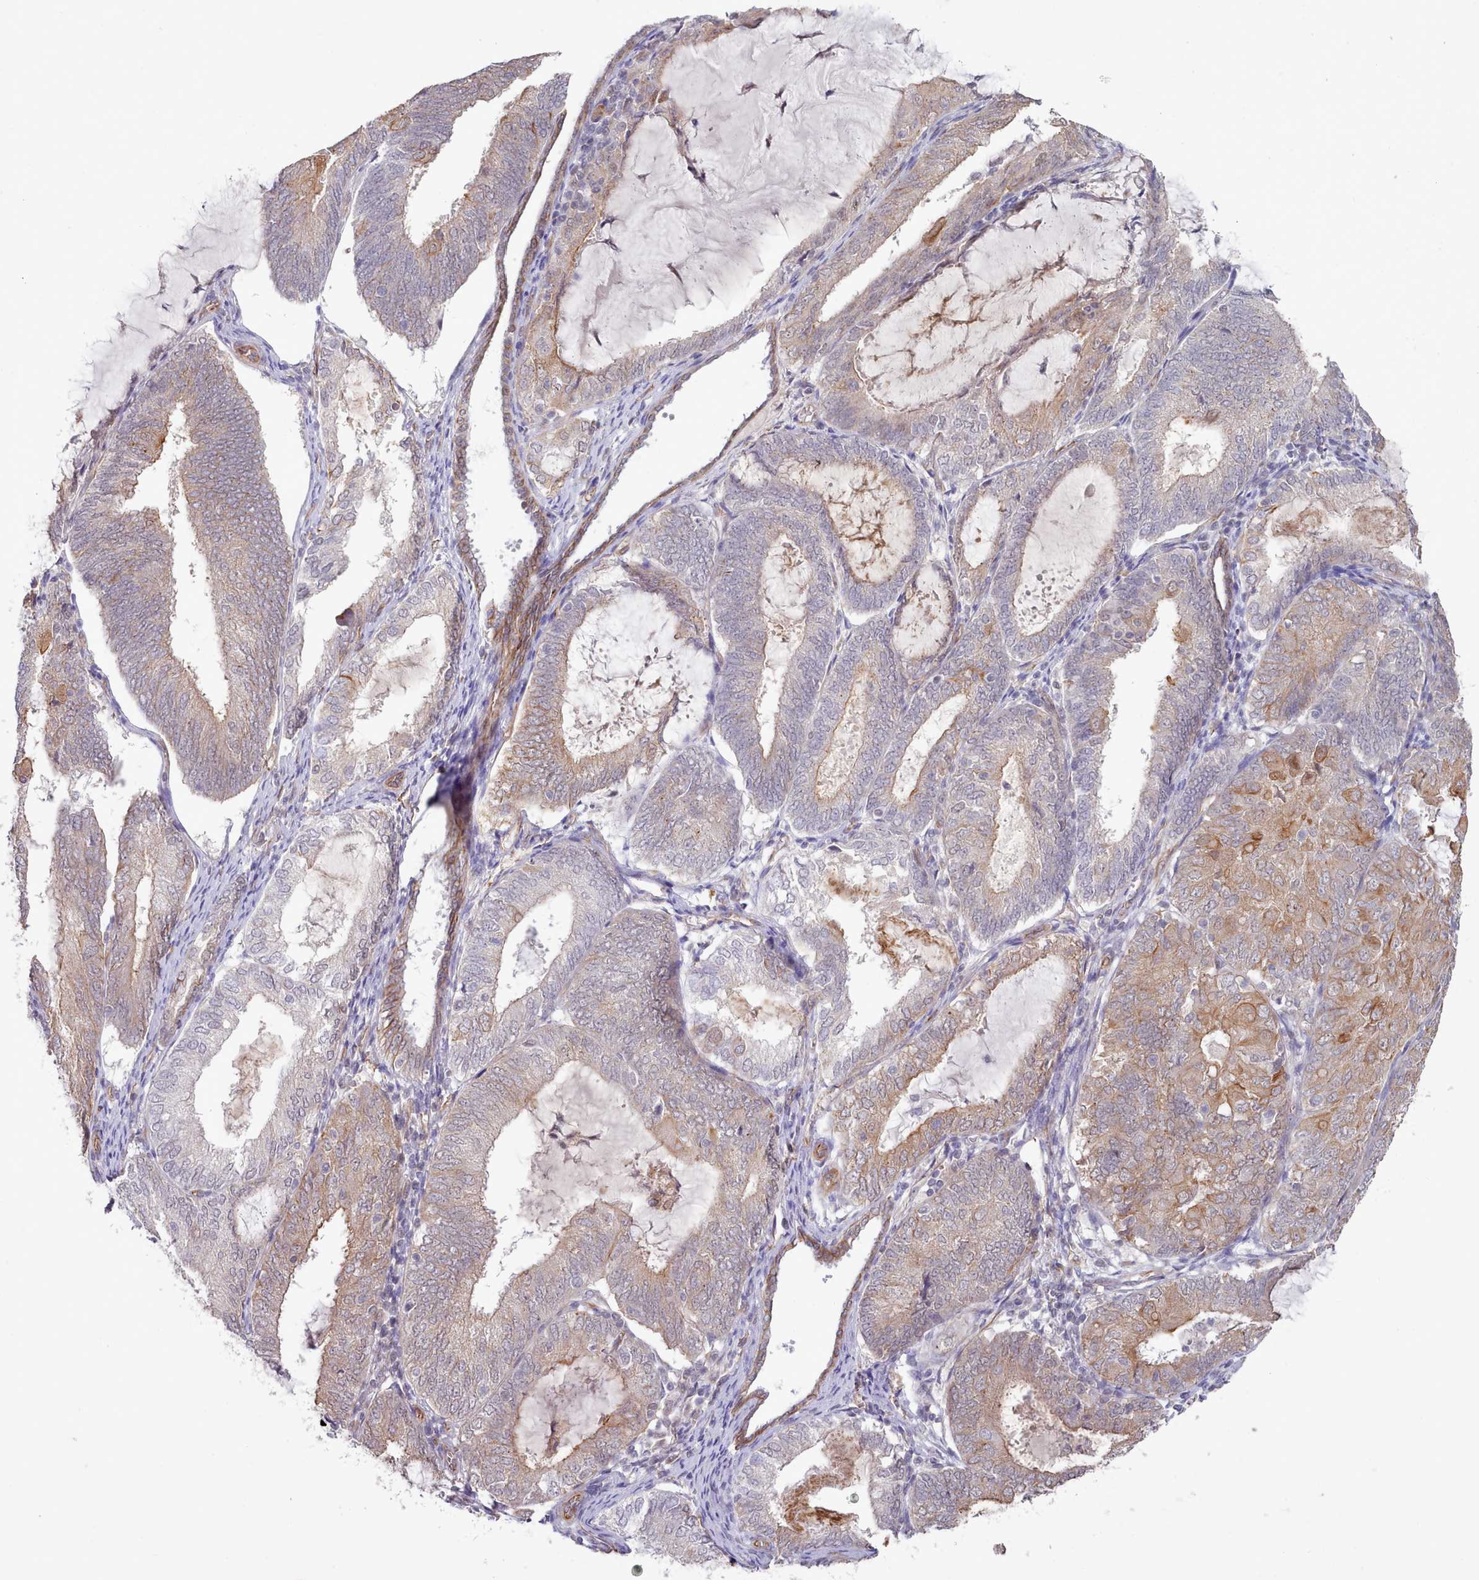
{"staining": {"intensity": "moderate", "quantity": "25%-75%", "location": "cytoplasmic/membranous"}, "tissue": "endometrial cancer", "cell_type": "Tumor cells", "image_type": "cancer", "snomed": [{"axis": "morphology", "description": "Adenocarcinoma, NOS"}, {"axis": "topography", "description": "Endometrium"}], "caption": "DAB immunohistochemical staining of human endometrial cancer (adenocarcinoma) shows moderate cytoplasmic/membranous protein positivity in approximately 25%-75% of tumor cells.", "gene": "ZC3H13", "patient": {"sex": "female", "age": 81}}